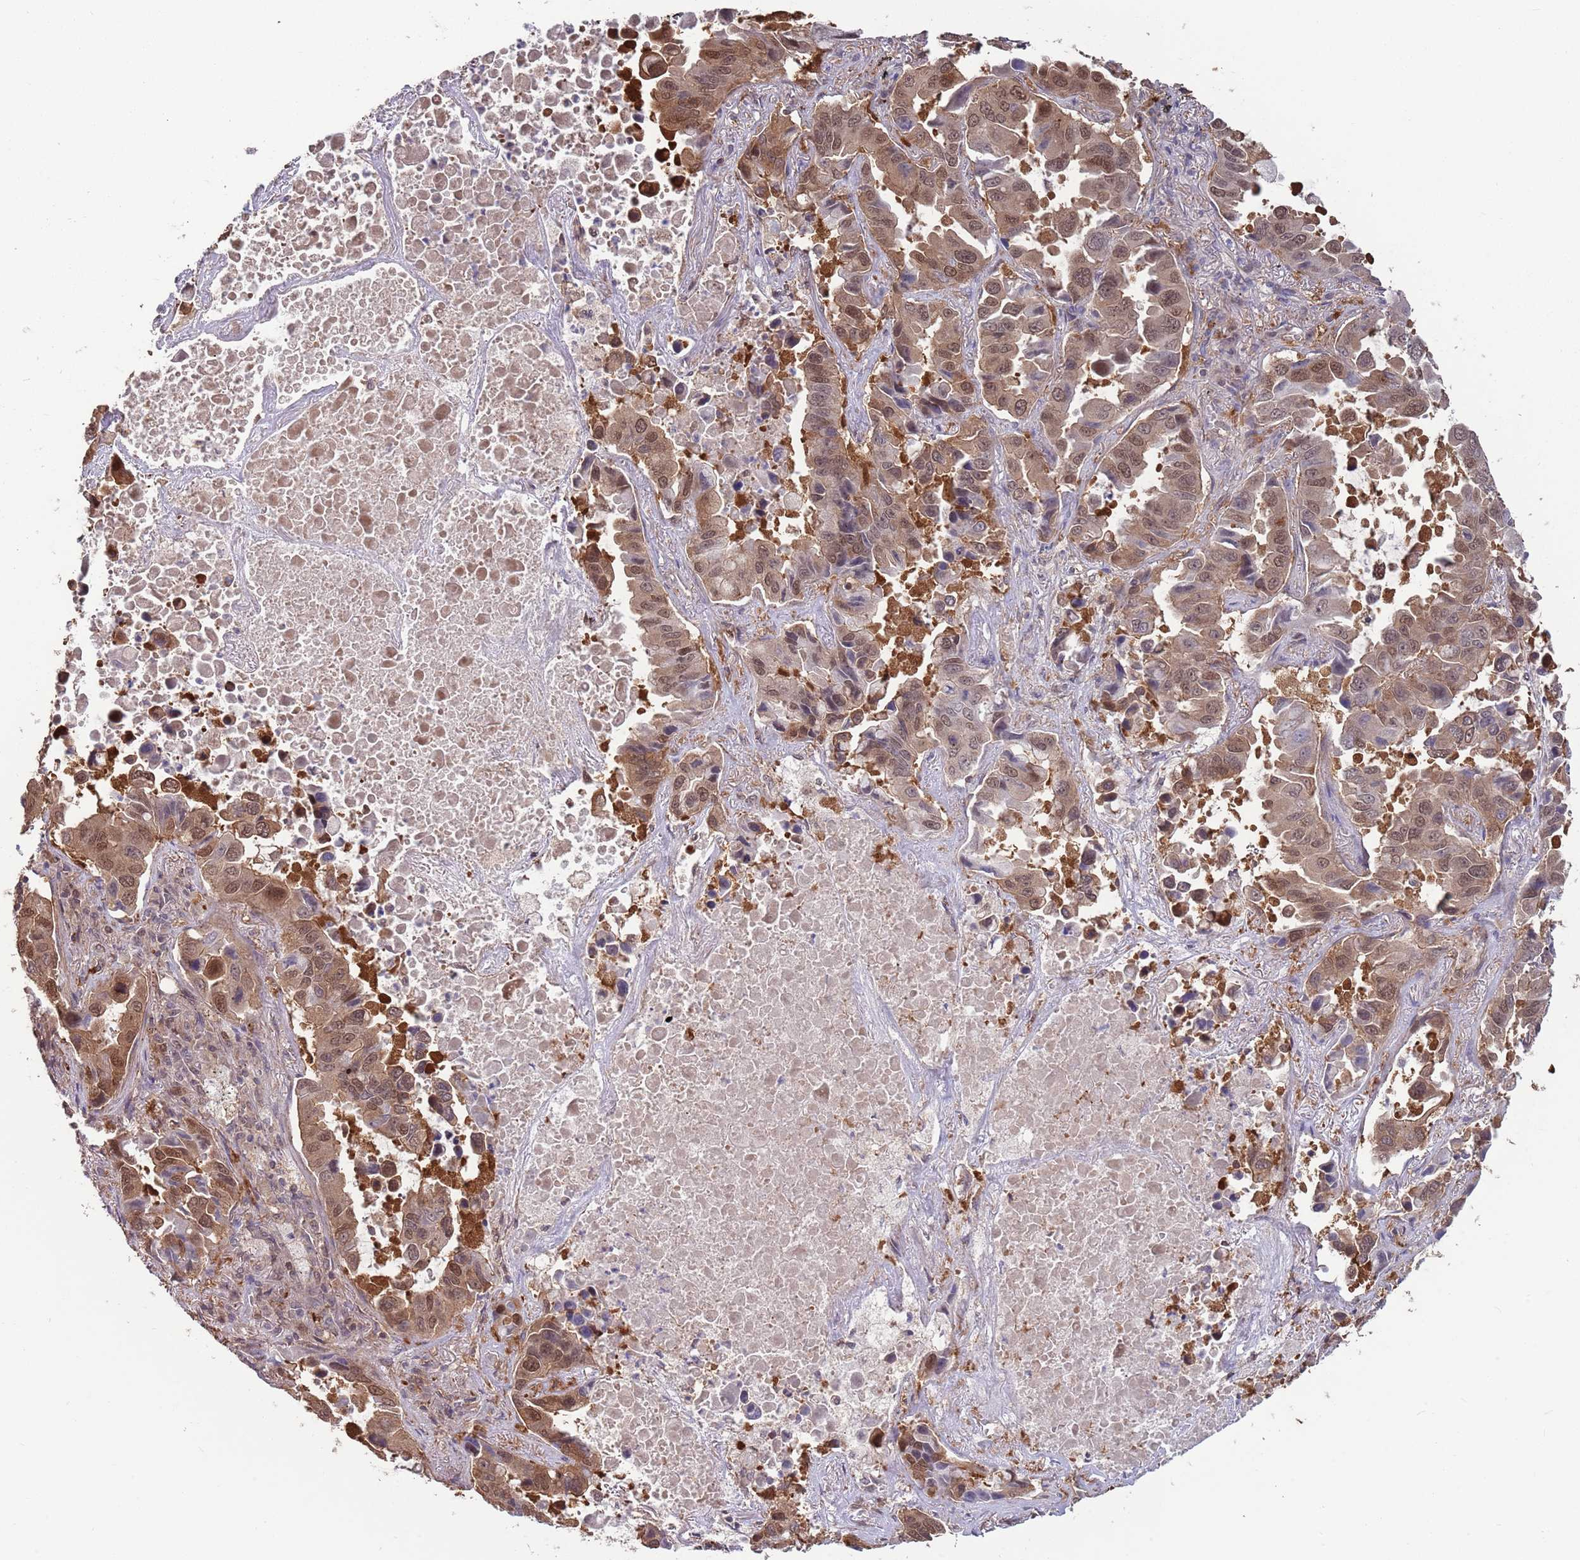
{"staining": {"intensity": "moderate", "quantity": ">75%", "location": "cytoplasmic/membranous,nuclear"}, "tissue": "lung cancer", "cell_type": "Tumor cells", "image_type": "cancer", "snomed": [{"axis": "morphology", "description": "Adenocarcinoma, NOS"}, {"axis": "topography", "description": "Lung"}], "caption": "This micrograph reveals immunohistochemistry staining of human adenocarcinoma (lung), with medium moderate cytoplasmic/membranous and nuclear positivity in about >75% of tumor cells.", "gene": "SALL1", "patient": {"sex": "male", "age": 64}}